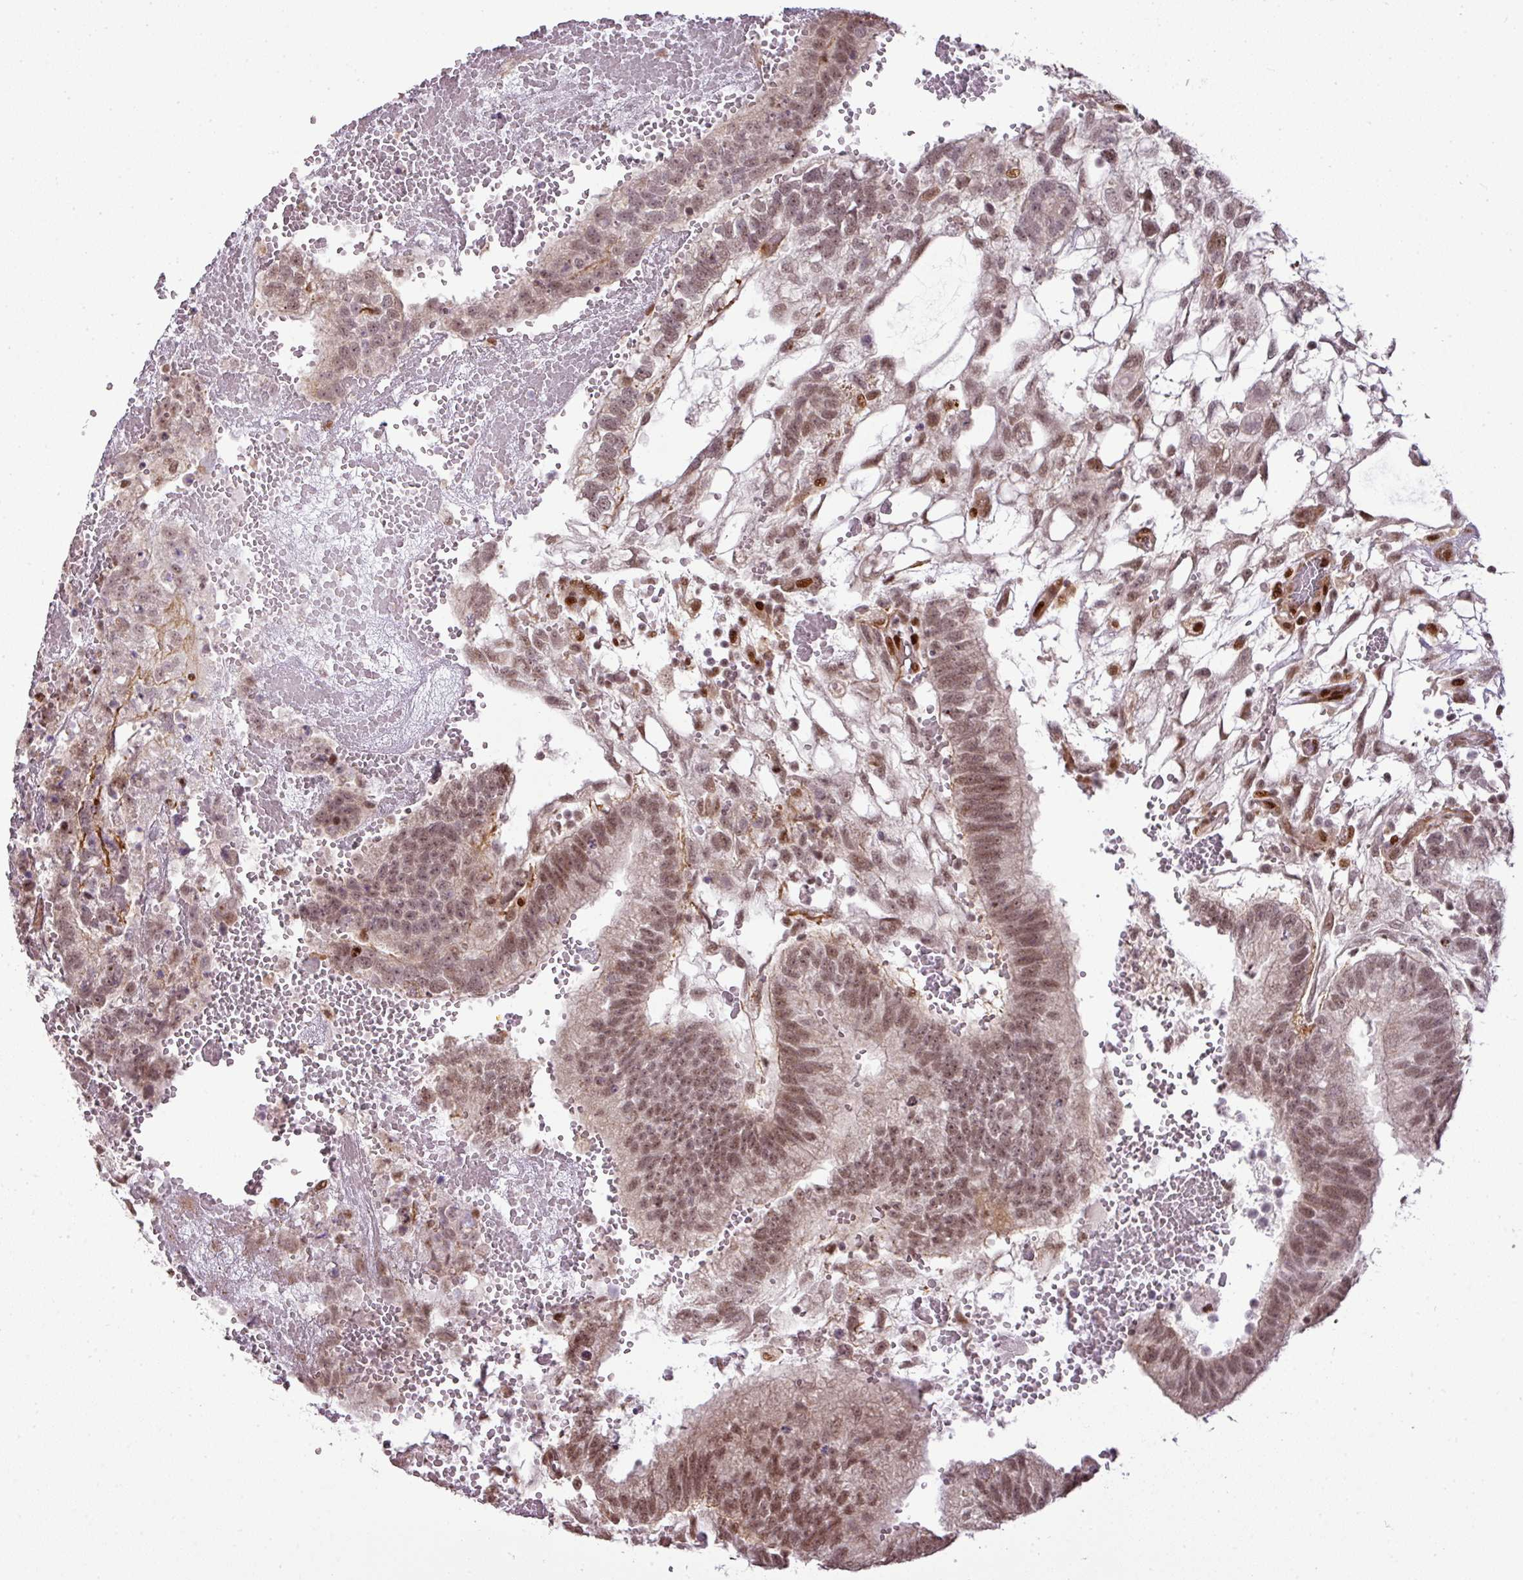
{"staining": {"intensity": "moderate", "quantity": ">75%", "location": "nuclear"}, "tissue": "testis cancer", "cell_type": "Tumor cells", "image_type": "cancer", "snomed": [{"axis": "morphology", "description": "Normal tissue, NOS"}, {"axis": "morphology", "description": "Carcinoma, Embryonal, NOS"}, {"axis": "topography", "description": "Testis"}], "caption": "Protein expression analysis of testis cancer demonstrates moderate nuclear staining in about >75% of tumor cells.", "gene": "MYSM1", "patient": {"sex": "male", "age": 32}}